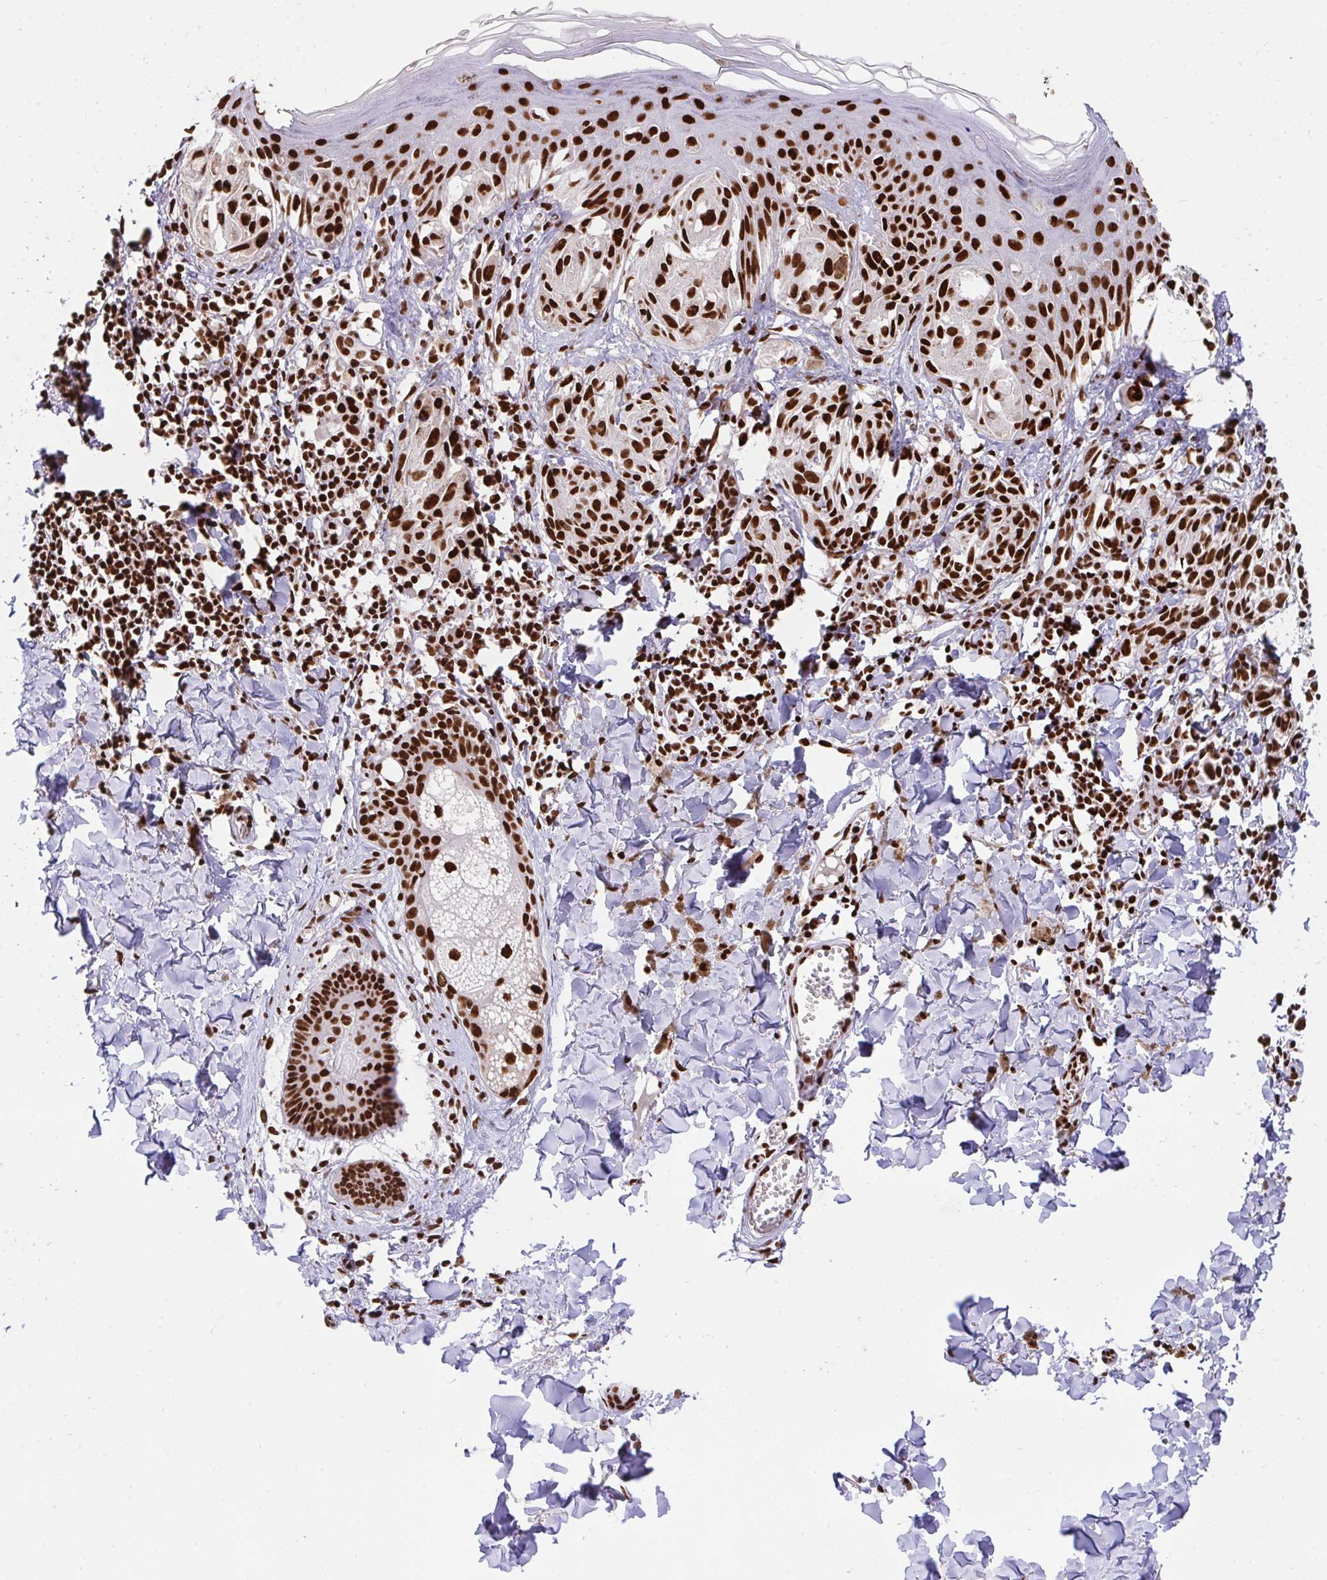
{"staining": {"intensity": "strong", "quantity": ">75%", "location": "nuclear"}, "tissue": "melanoma", "cell_type": "Tumor cells", "image_type": "cancer", "snomed": [{"axis": "morphology", "description": "Malignant melanoma, NOS"}, {"axis": "topography", "description": "Skin"}], "caption": "Immunohistochemical staining of human melanoma displays high levels of strong nuclear protein staining in about >75% of tumor cells. The staining is performed using DAB brown chromogen to label protein expression. The nuclei are counter-stained blue using hematoxylin.", "gene": "HNRNPL", "patient": {"sex": "female", "age": 38}}